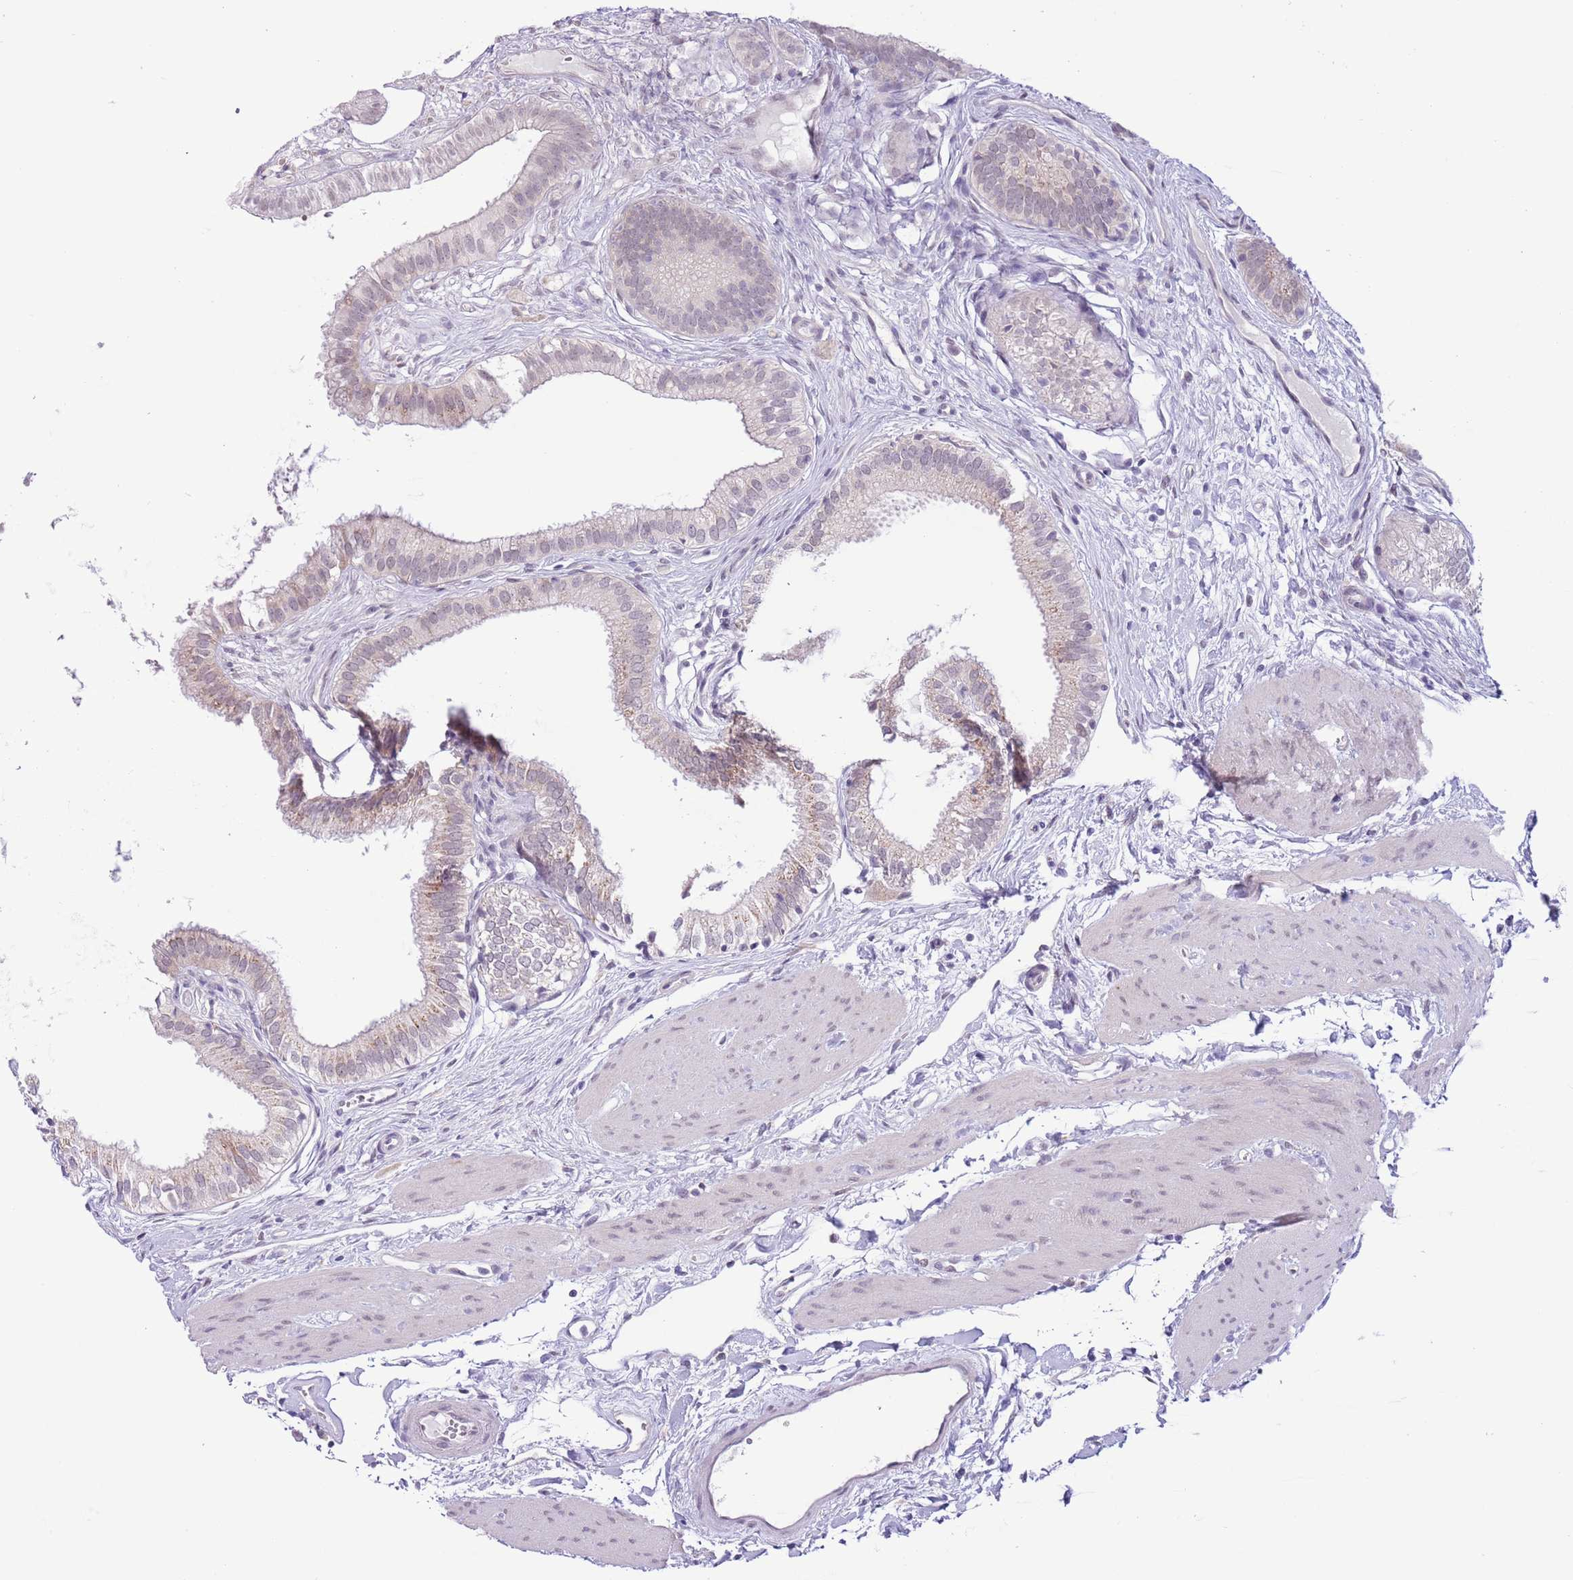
{"staining": {"intensity": "weak", "quantity": "25%-75%", "location": "cytoplasmic/membranous,nuclear"}, "tissue": "gallbladder", "cell_type": "Glandular cells", "image_type": "normal", "snomed": [{"axis": "morphology", "description": "Normal tissue, NOS"}, {"axis": "topography", "description": "Gallbladder"}], "caption": "High-magnification brightfield microscopy of benign gallbladder stained with DAB (brown) and counterstained with hematoxylin (blue). glandular cells exhibit weak cytoplasmic/membranous,nuclear expression is identified in about25%-75% of cells. Nuclei are stained in blue.", "gene": "ZNF576", "patient": {"sex": "female", "age": 54}}